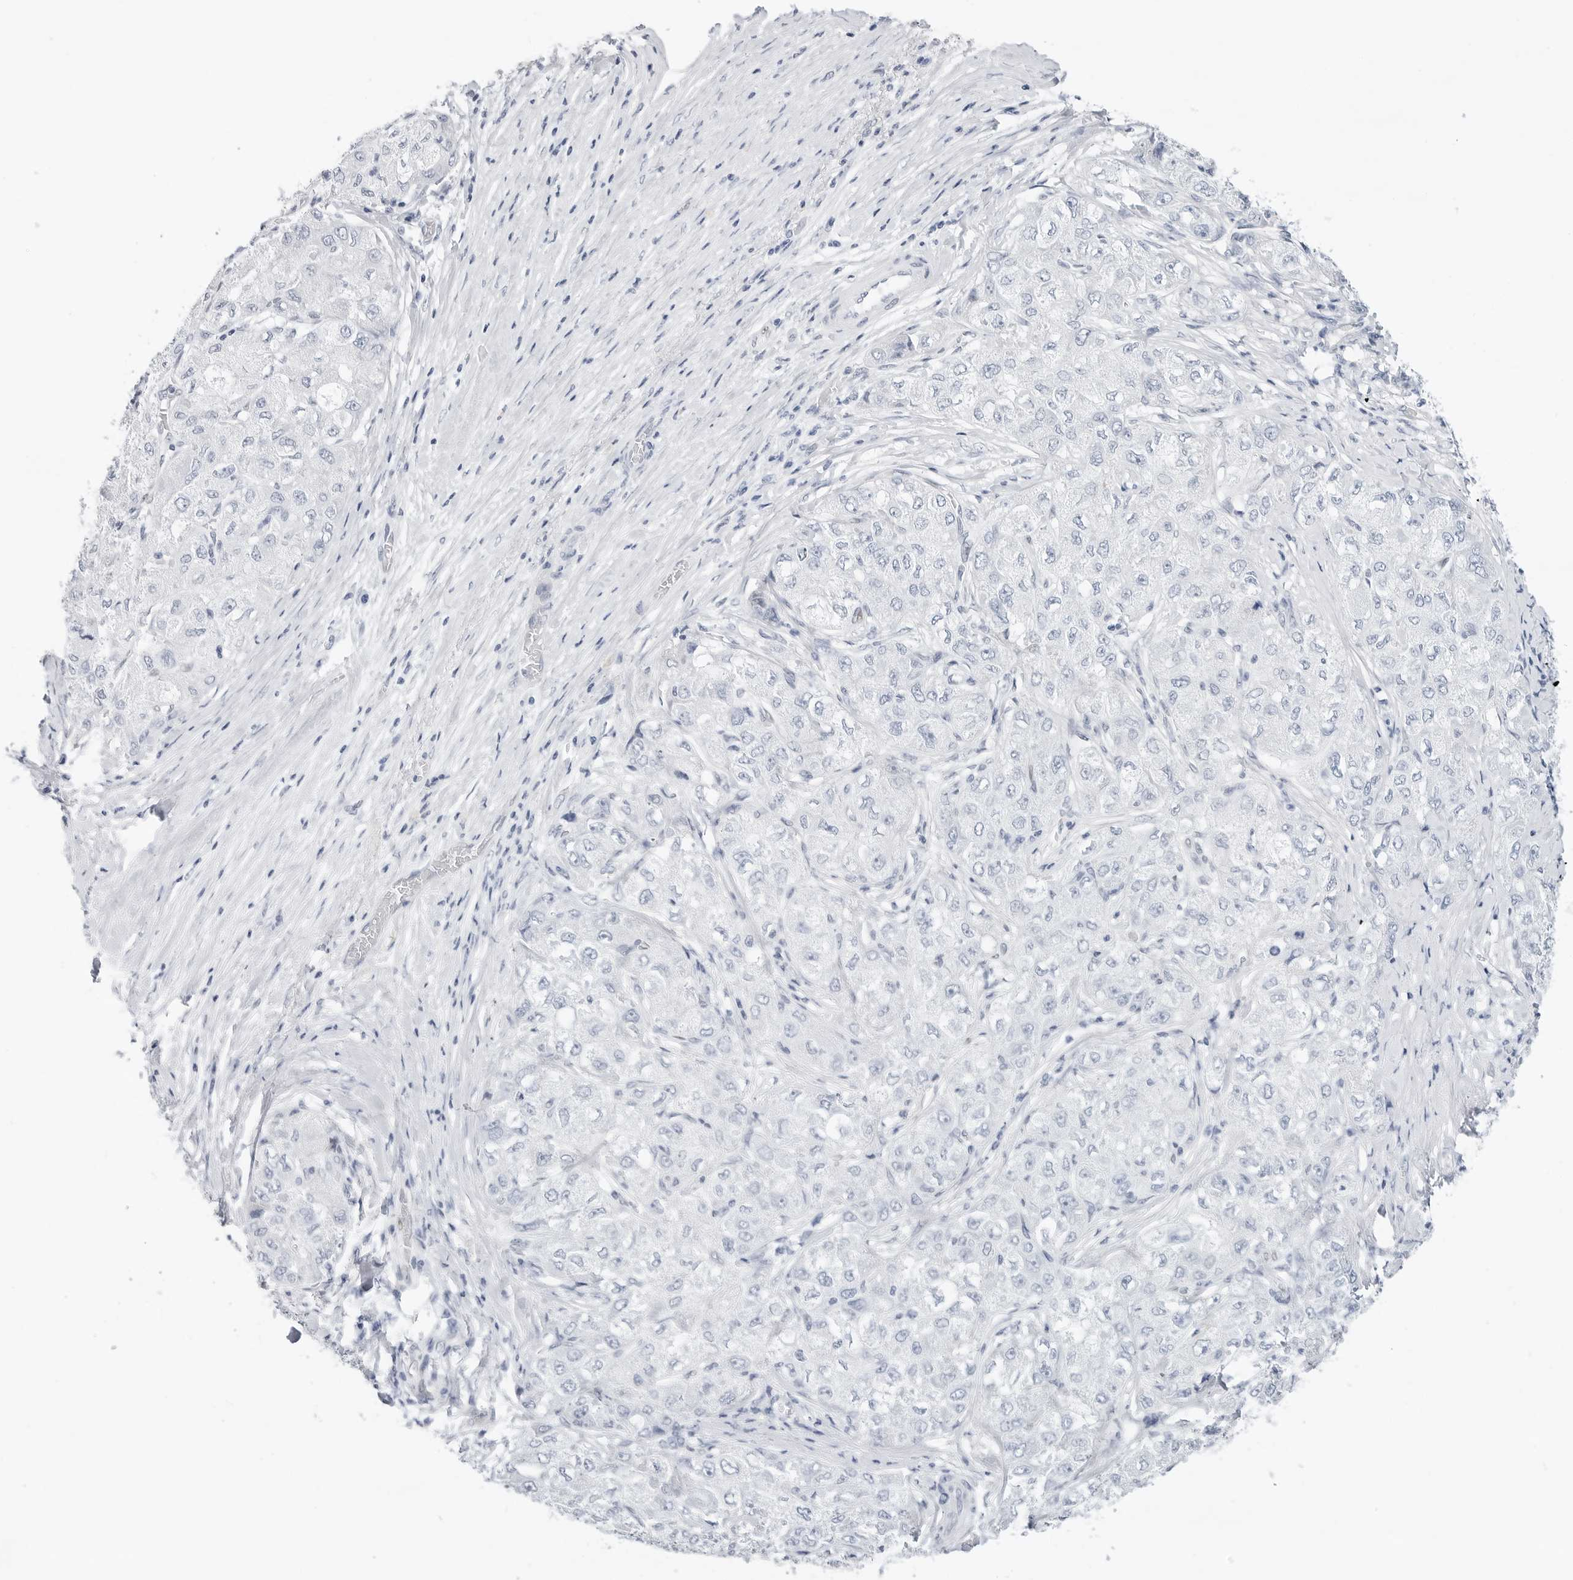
{"staining": {"intensity": "negative", "quantity": "none", "location": "none"}, "tissue": "liver cancer", "cell_type": "Tumor cells", "image_type": "cancer", "snomed": [{"axis": "morphology", "description": "Carcinoma, Hepatocellular, NOS"}, {"axis": "topography", "description": "Liver"}], "caption": "This is a image of immunohistochemistry staining of liver cancer (hepatocellular carcinoma), which shows no staining in tumor cells.", "gene": "SLC19A1", "patient": {"sex": "male", "age": 80}}